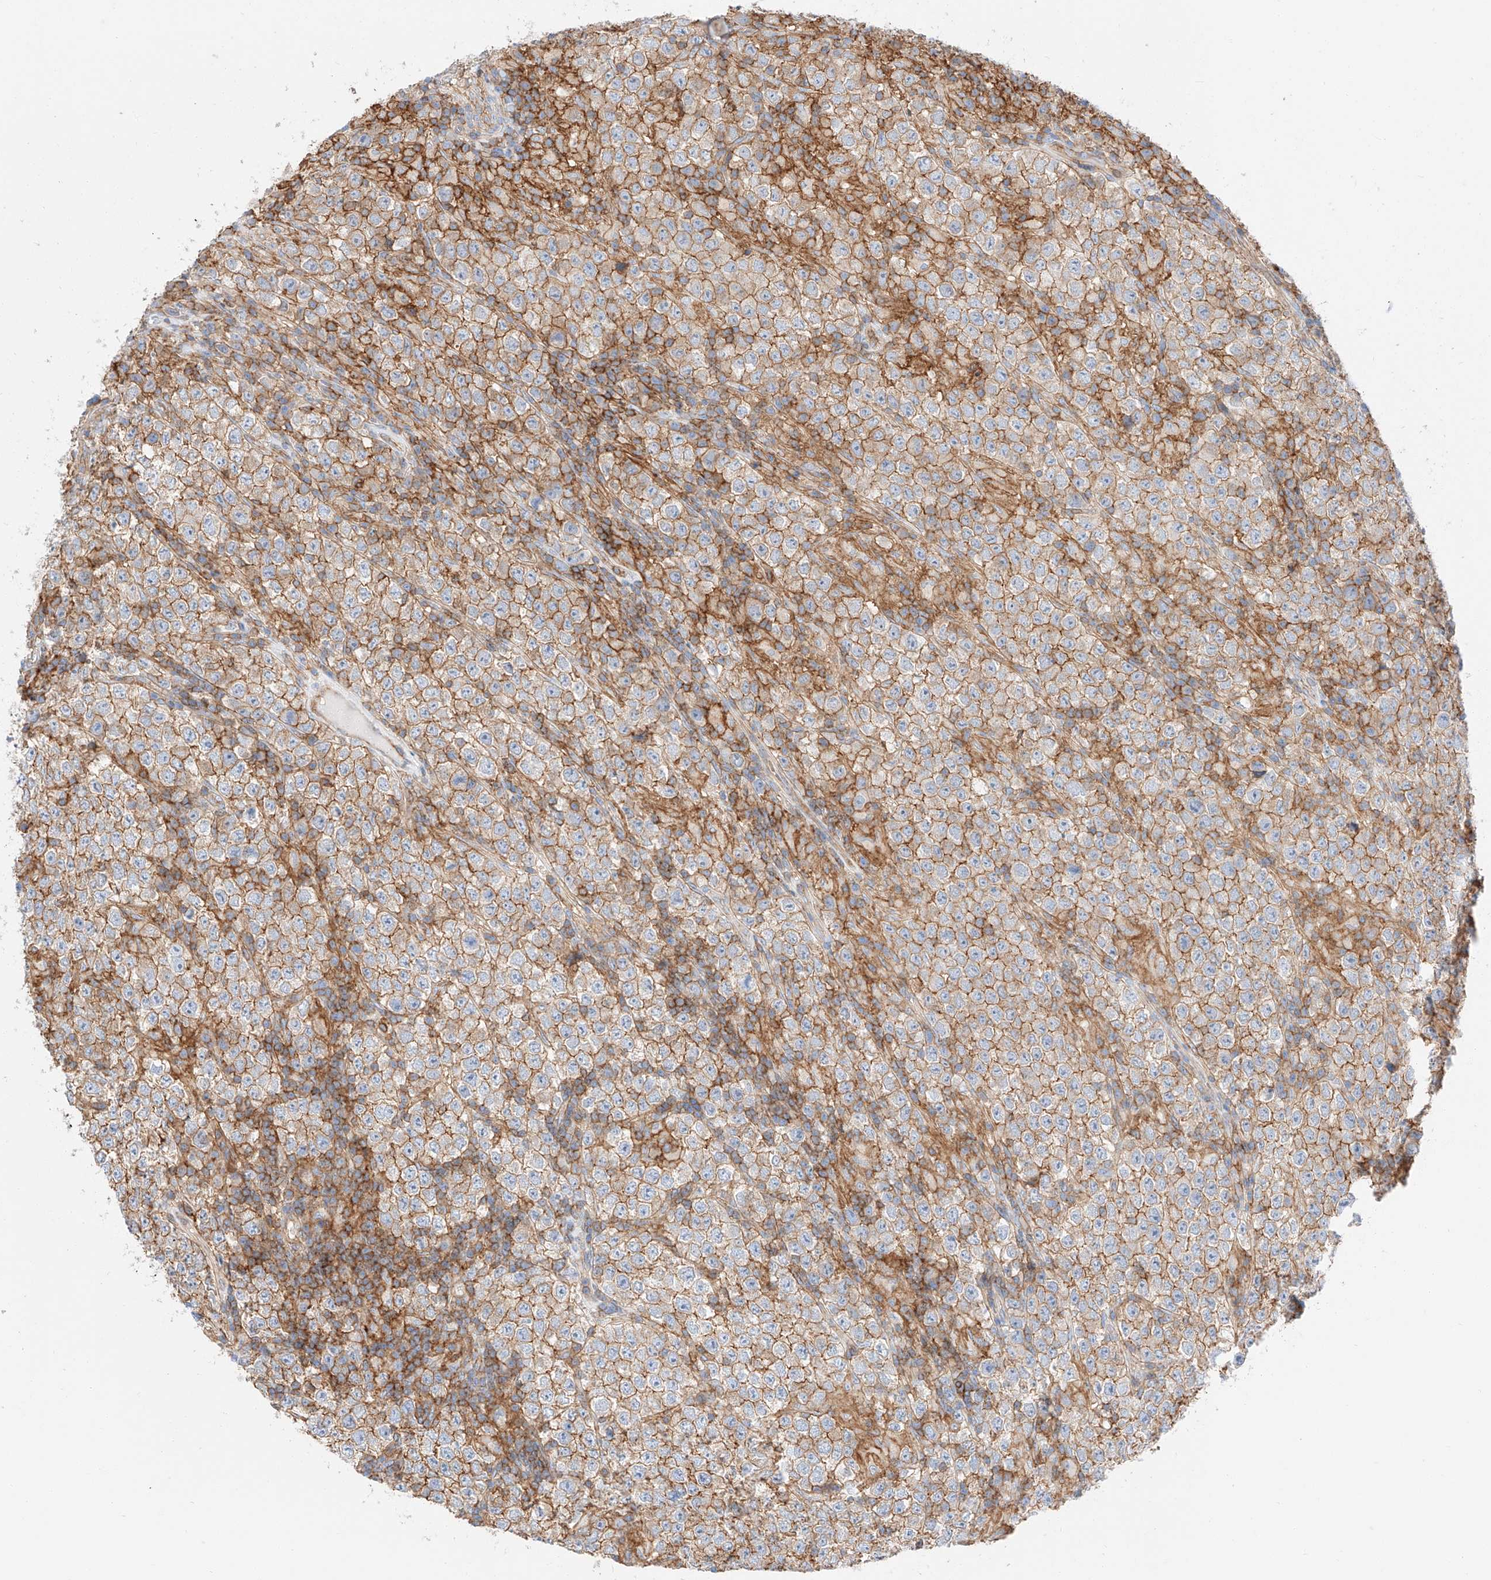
{"staining": {"intensity": "moderate", "quantity": ">75%", "location": "cytoplasmic/membranous"}, "tissue": "testis cancer", "cell_type": "Tumor cells", "image_type": "cancer", "snomed": [{"axis": "morphology", "description": "Normal tissue, NOS"}, {"axis": "morphology", "description": "Urothelial carcinoma, High grade"}, {"axis": "morphology", "description": "Seminoma, NOS"}, {"axis": "morphology", "description": "Carcinoma, Embryonal, NOS"}, {"axis": "topography", "description": "Urinary bladder"}, {"axis": "topography", "description": "Testis"}], "caption": "Human embryonal carcinoma (testis) stained for a protein (brown) displays moderate cytoplasmic/membranous positive positivity in approximately >75% of tumor cells.", "gene": "HAUS4", "patient": {"sex": "male", "age": 41}}